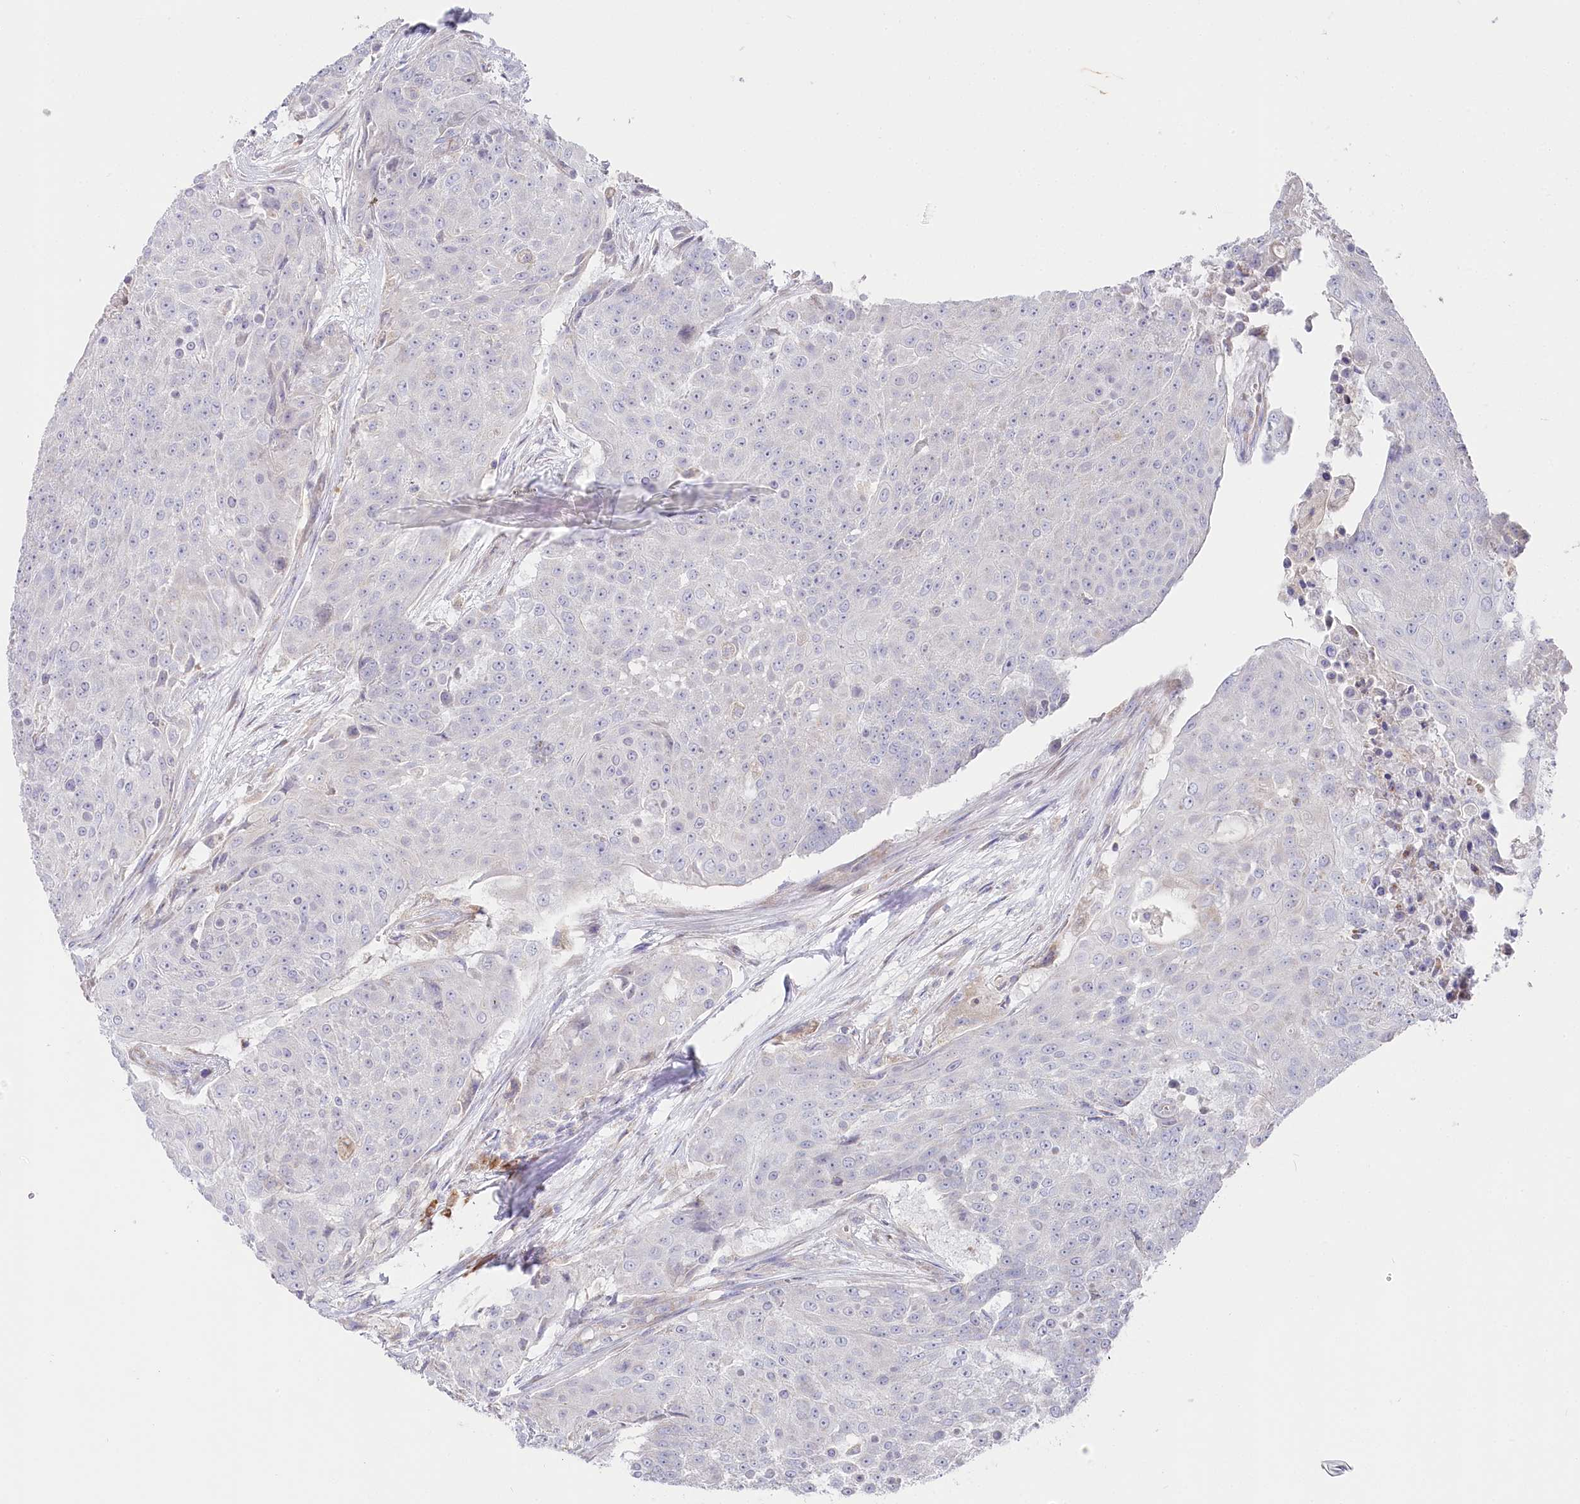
{"staining": {"intensity": "negative", "quantity": "none", "location": "none"}, "tissue": "urothelial cancer", "cell_type": "Tumor cells", "image_type": "cancer", "snomed": [{"axis": "morphology", "description": "Urothelial carcinoma, High grade"}, {"axis": "topography", "description": "Urinary bladder"}], "caption": "Immunohistochemistry (IHC) of high-grade urothelial carcinoma displays no staining in tumor cells.", "gene": "POGLUT1", "patient": {"sex": "female", "age": 63}}